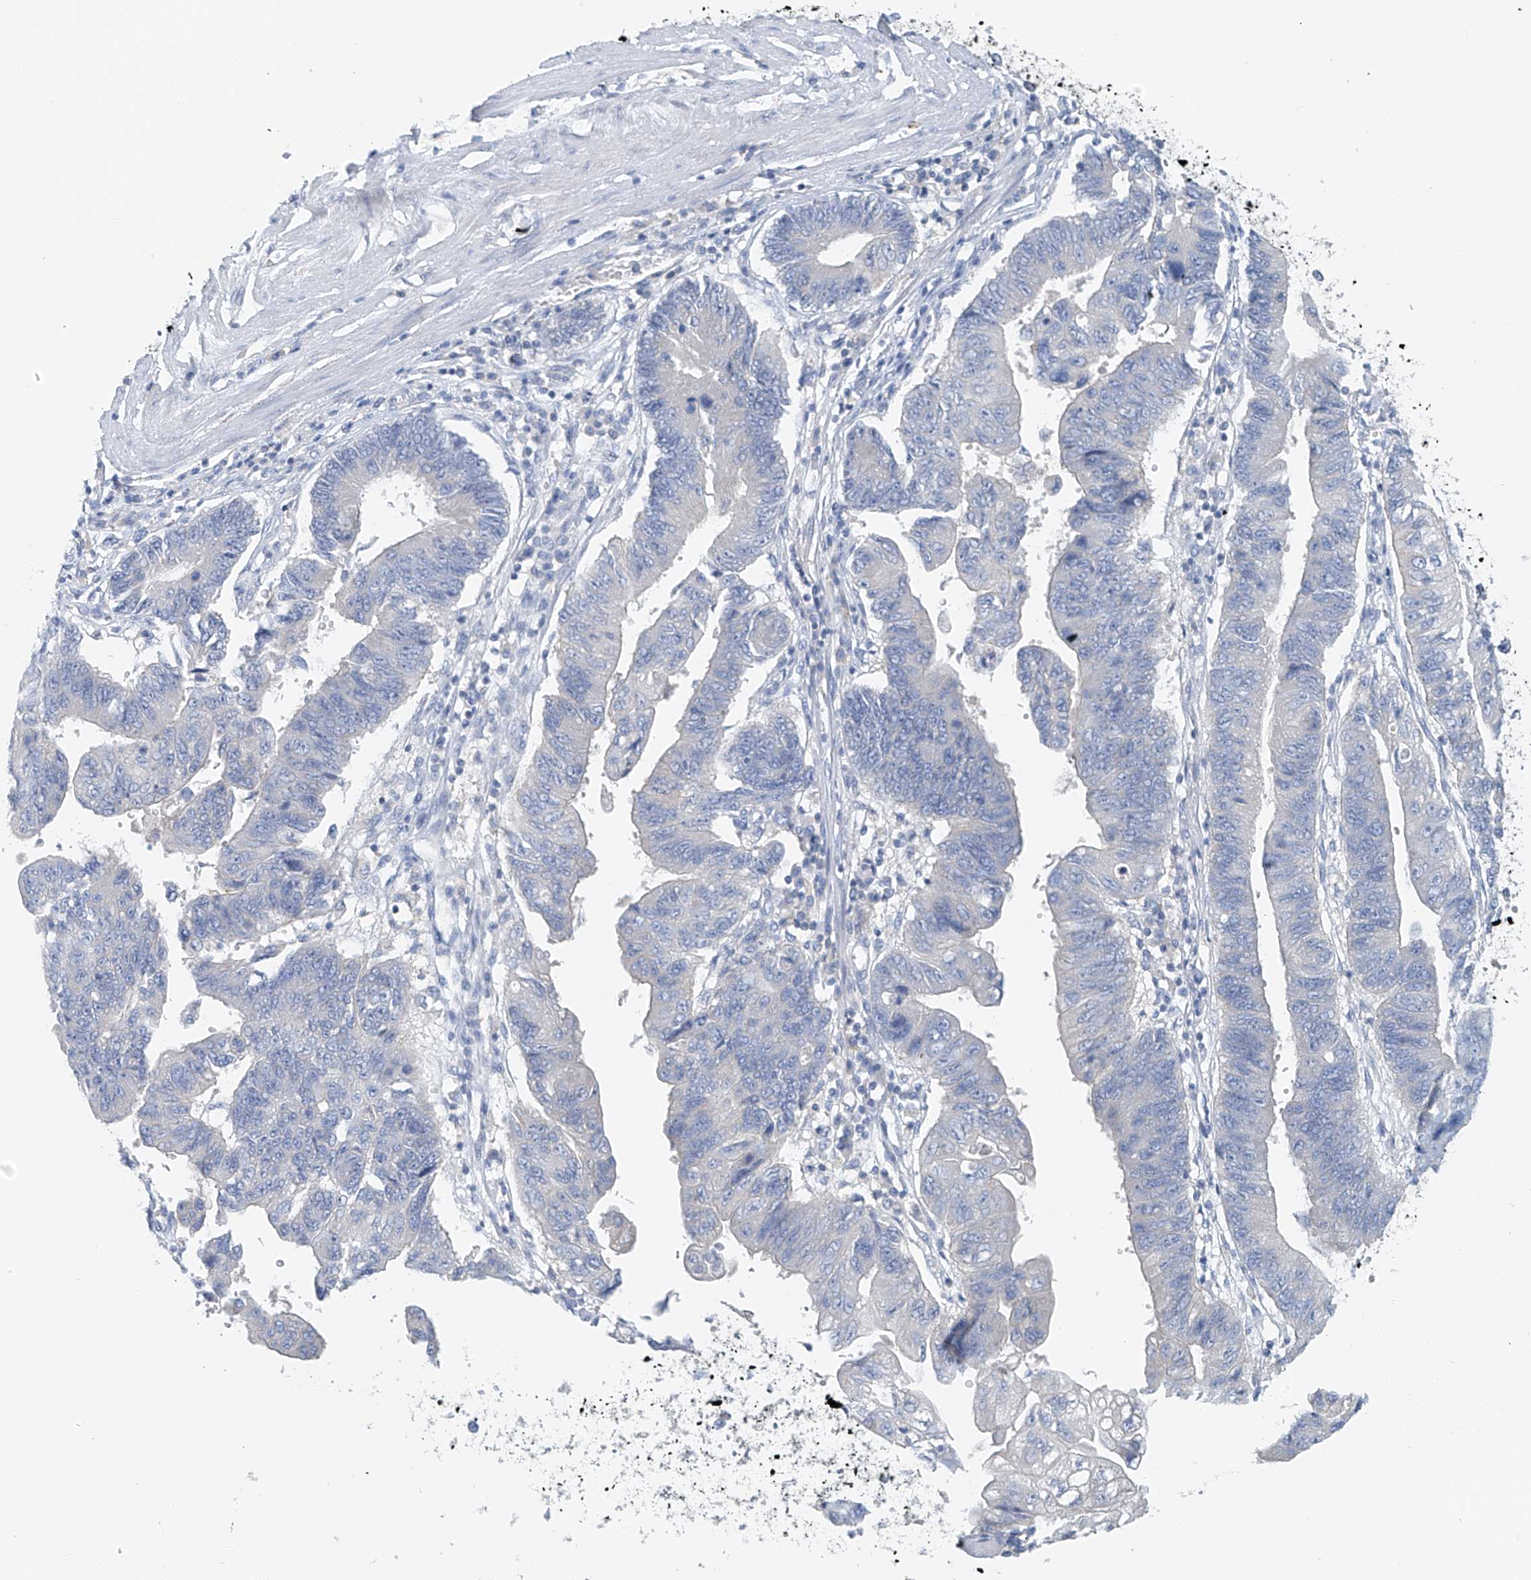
{"staining": {"intensity": "negative", "quantity": "none", "location": "none"}, "tissue": "stomach cancer", "cell_type": "Tumor cells", "image_type": "cancer", "snomed": [{"axis": "morphology", "description": "Adenocarcinoma, NOS"}, {"axis": "topography", "description": "Stomach"}], "caption": "A high-resolution photomicrograph shows immunohistochemistry staining of stomach cancer, which reveals no significant staining in tumor cells.", "gene": "POMGNT2", "patient": {"sex": "male", "age": 59}}